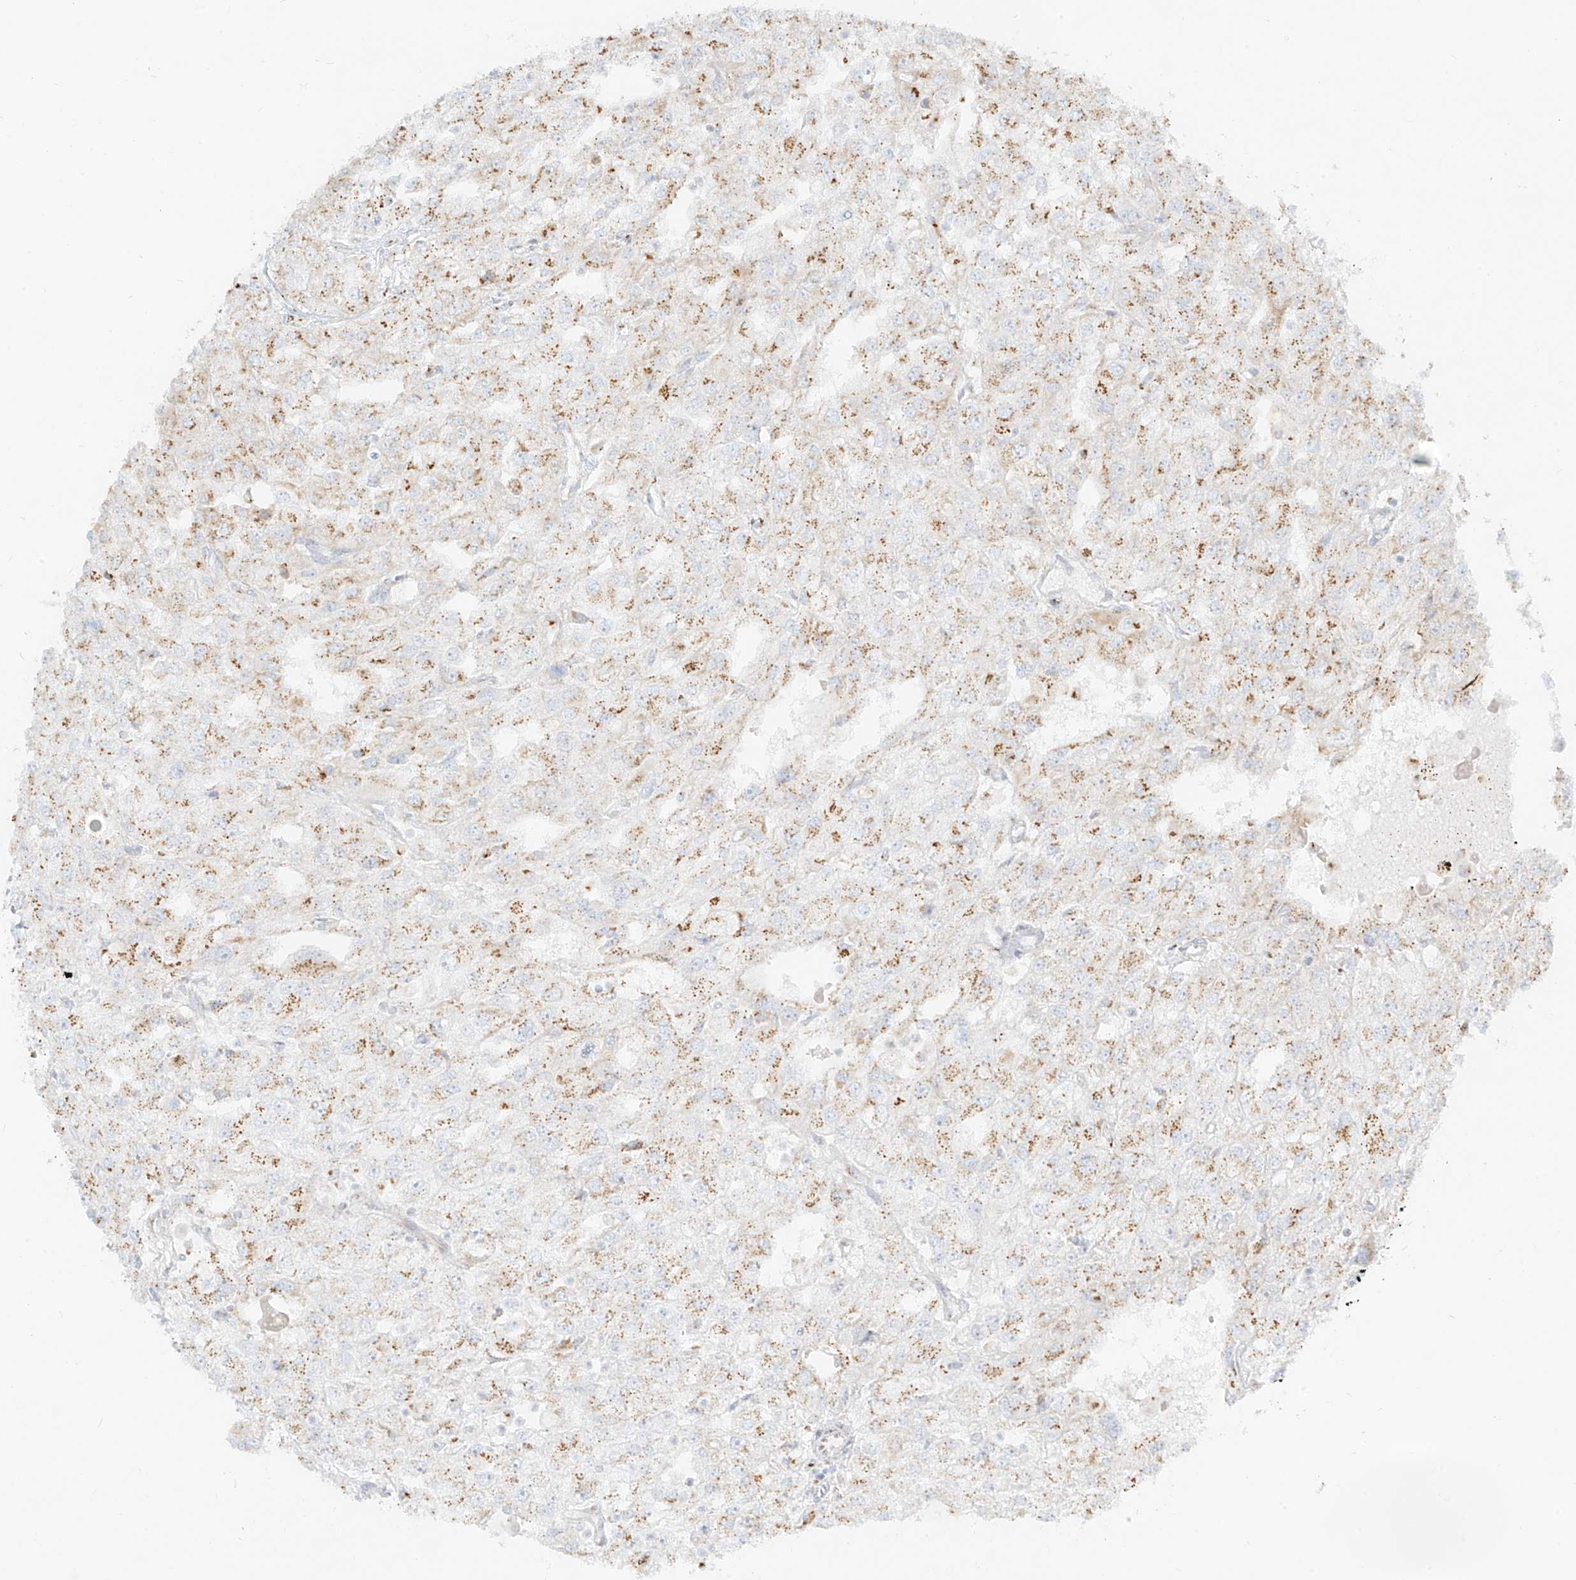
{"staining": {"intensity": "weak", "quantity": "25%-75%", "location": "cytoplasmic/membranous"}, "tissue": "renal cancer", "cell_type": "Tumor cells", "image_type": "cancer", "snomed": [{"axis": "morphology", "description": "Adenocarcinoma, NOS"}, {"axis": "topography", "description": "Kidney"}], "caption": "Weak cytoplasmic/membranous staining is appreciated in about 25%-75% of tumor cells in adenocarcinoma (renal). (DAB IHC with brightfield microscopy, high magnification).", "gene": "TMEM87B", "patient": {"sex": "female", "age": 54}}